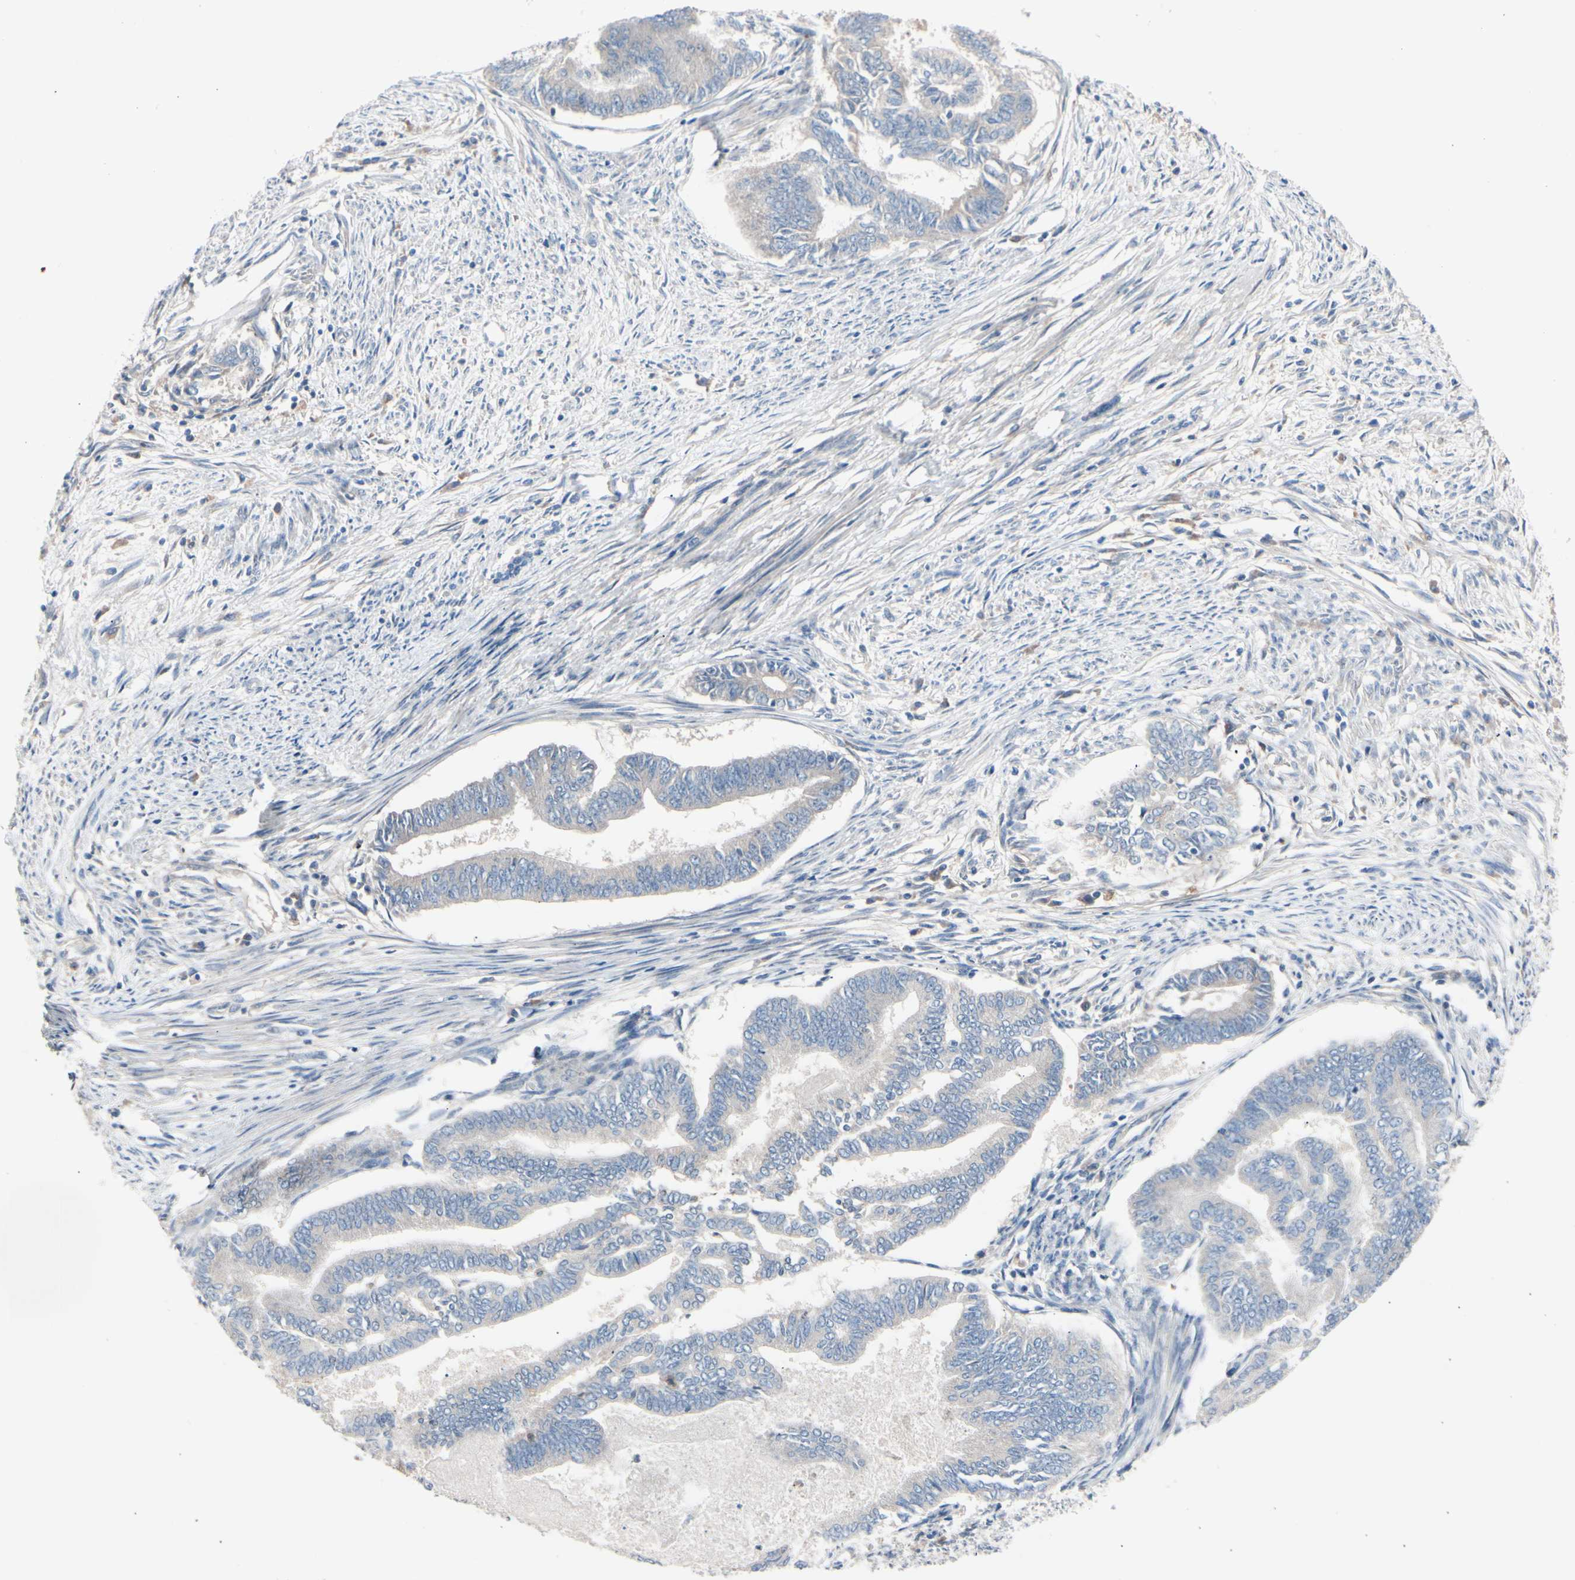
{"staining": {"intensity": "negative", "quantity": "none", "location": "none"}, "tissue": "endometrial cancer", "cell_type": "Tumor cells", "image_type": "cancer", "snomed": [{"axis": "morphology", "description": "Adenocarcinoma, NOS"}, {"axis": "topography", "description": "Endometrium"}], "caption": "Immunohistochemistry photomicrograph of endometrial cancer stained for a protein (brown), which exhibits no positivity in tumor cells.", "gene": "CASQ1", "patient": {"sex": "female", "age": 86}}